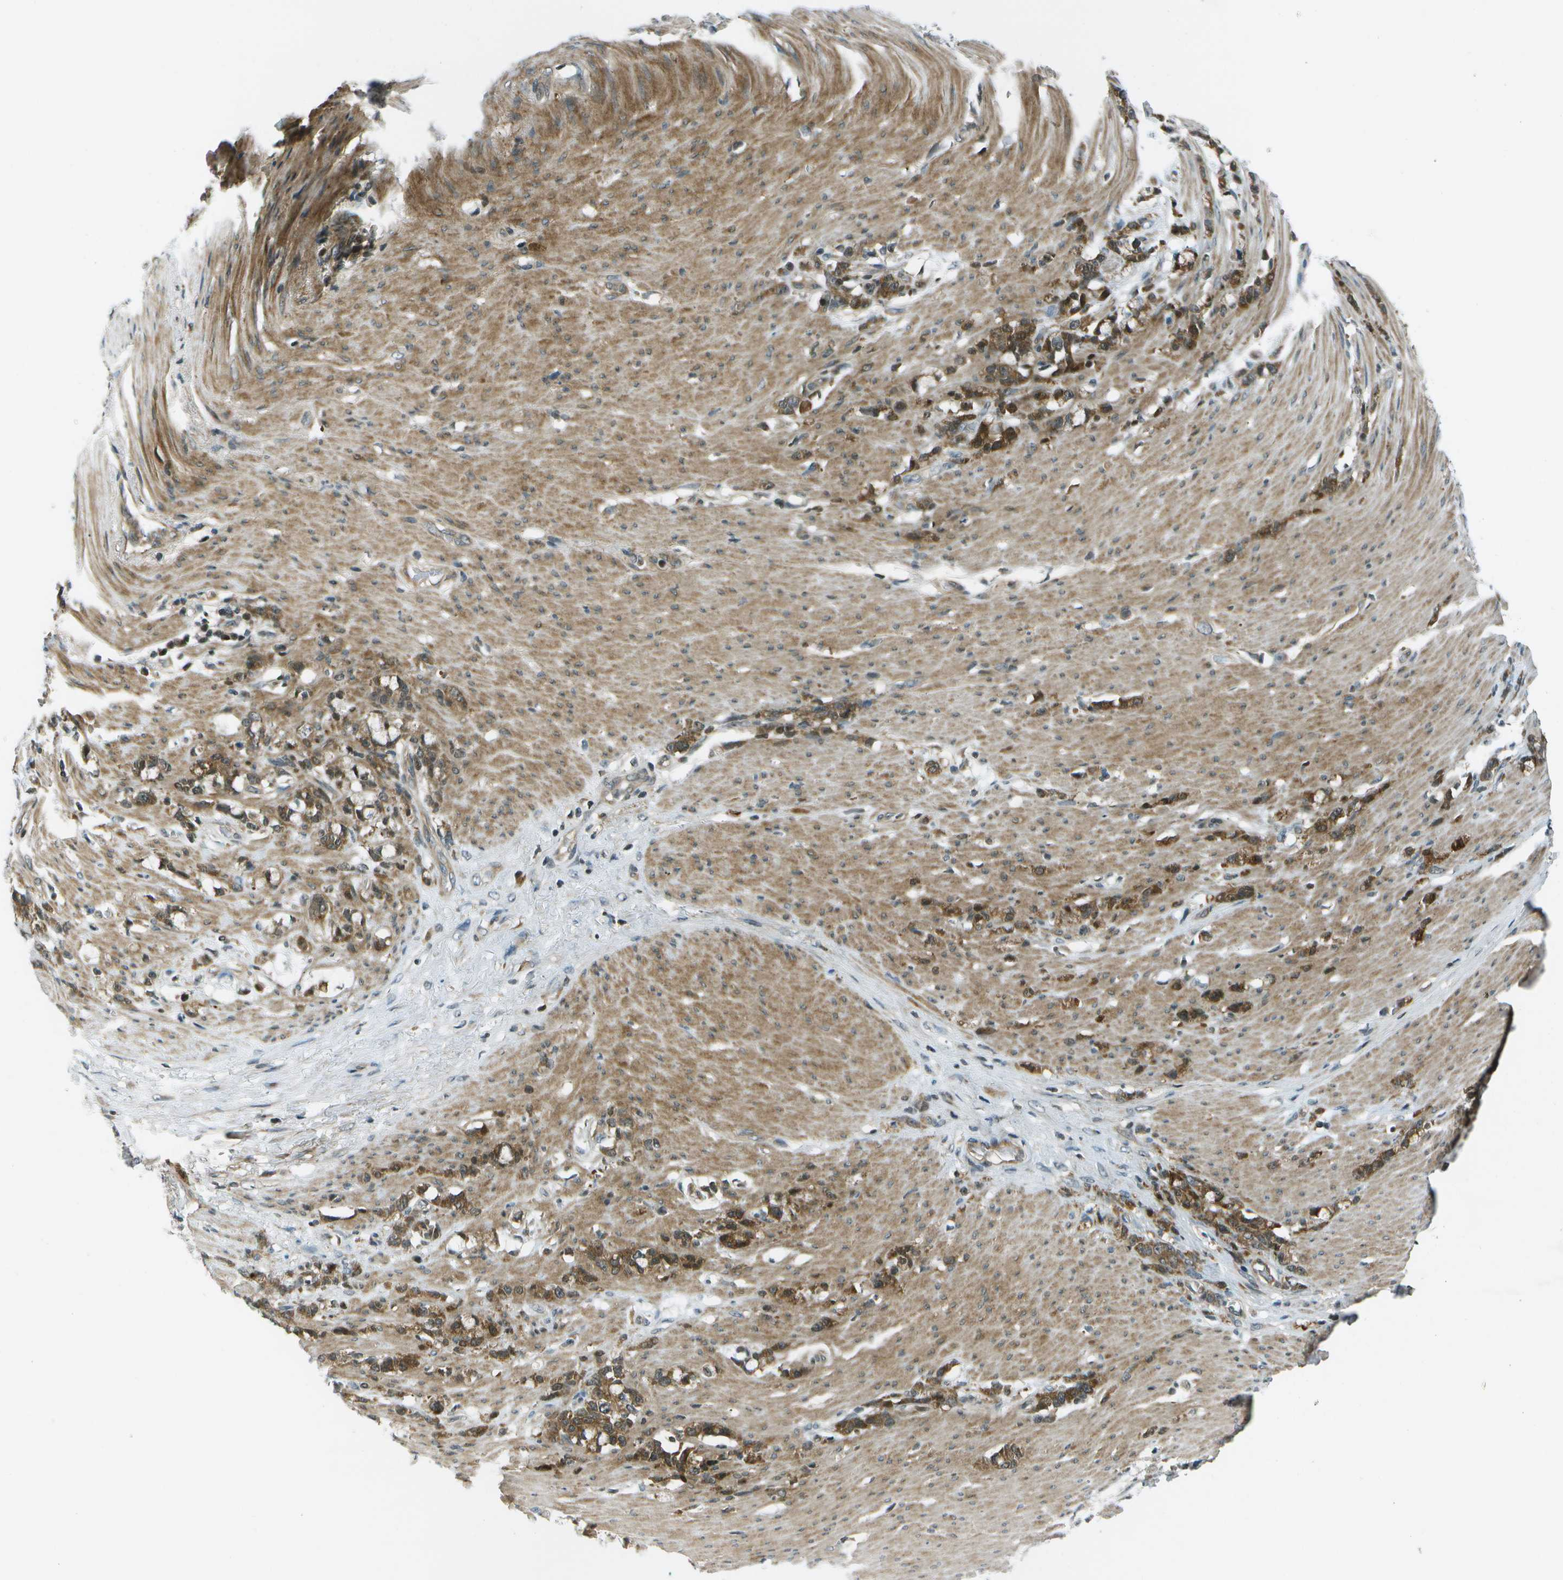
{"staining": {"intensity": "moderate", "quantity": ">75%", "location": "cytoplasmic/membranous"}, "tissue": "stomach cancer", "cell_type": "Tumor cells", "image_type": "cancer", "snomed": [{"axis": "morphology", "description": "Adenocarcinoma, NOS"}, {"axis": "topography", "description": "Stomach, lower"}], "caption": "Immunohistochemical staining of adenocarcinoma (stomach) shows medium levels of moderate cytoplasmic/membranous protein expression in about >75% of tumor cells.", "gene": "TMEM19", "patient": {"sex": "male", "age": 88}}